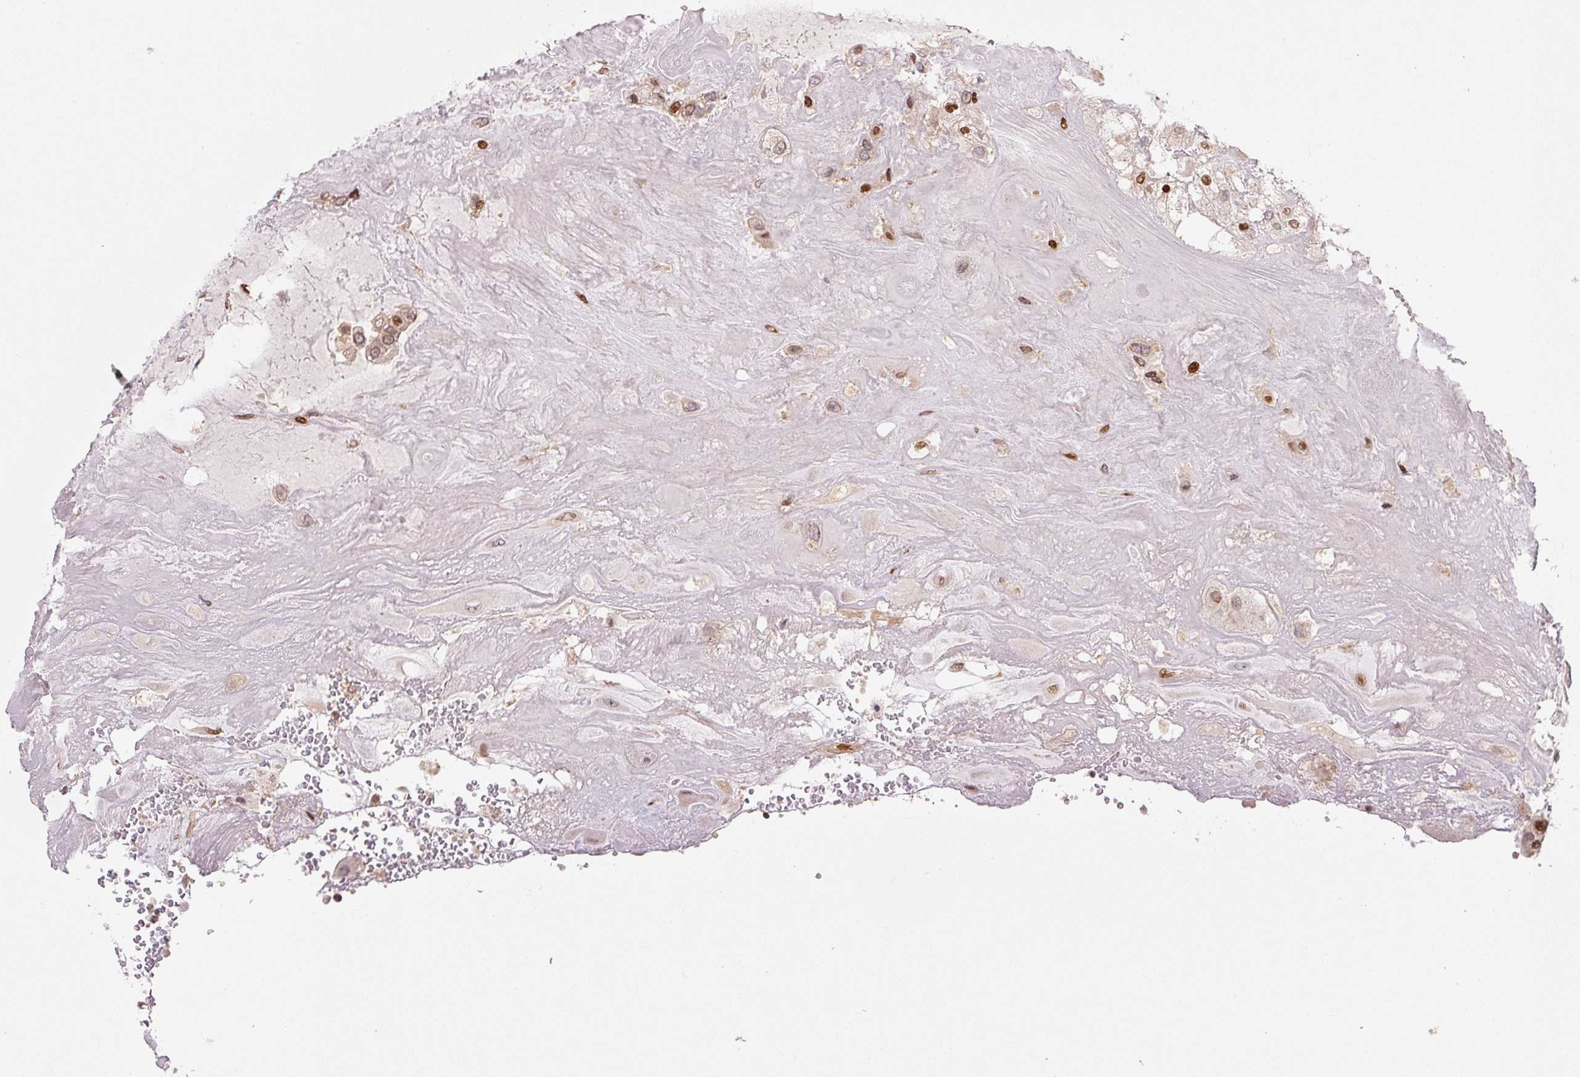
{"staining": {"intensity": "moderate", "quantity": "25%-75%", "location": "nuclear"}, "tissue": "placenta", "cell_type": "Decidual cells", "image_type": "normal", "snomed": [{"axis": "morphology", "description": "Normal tissue, NOS"}, {"axis": "topography", "description": "Placenta"}], "caption": "Immunohistochemistry (IHC) of normal human placenta exhibits medium levels of moderate nuclear positivity in approximately 25%-75% of decidual cells.", "gene": "PYDC2", "patient": {"sex": "female", "age": 32}}